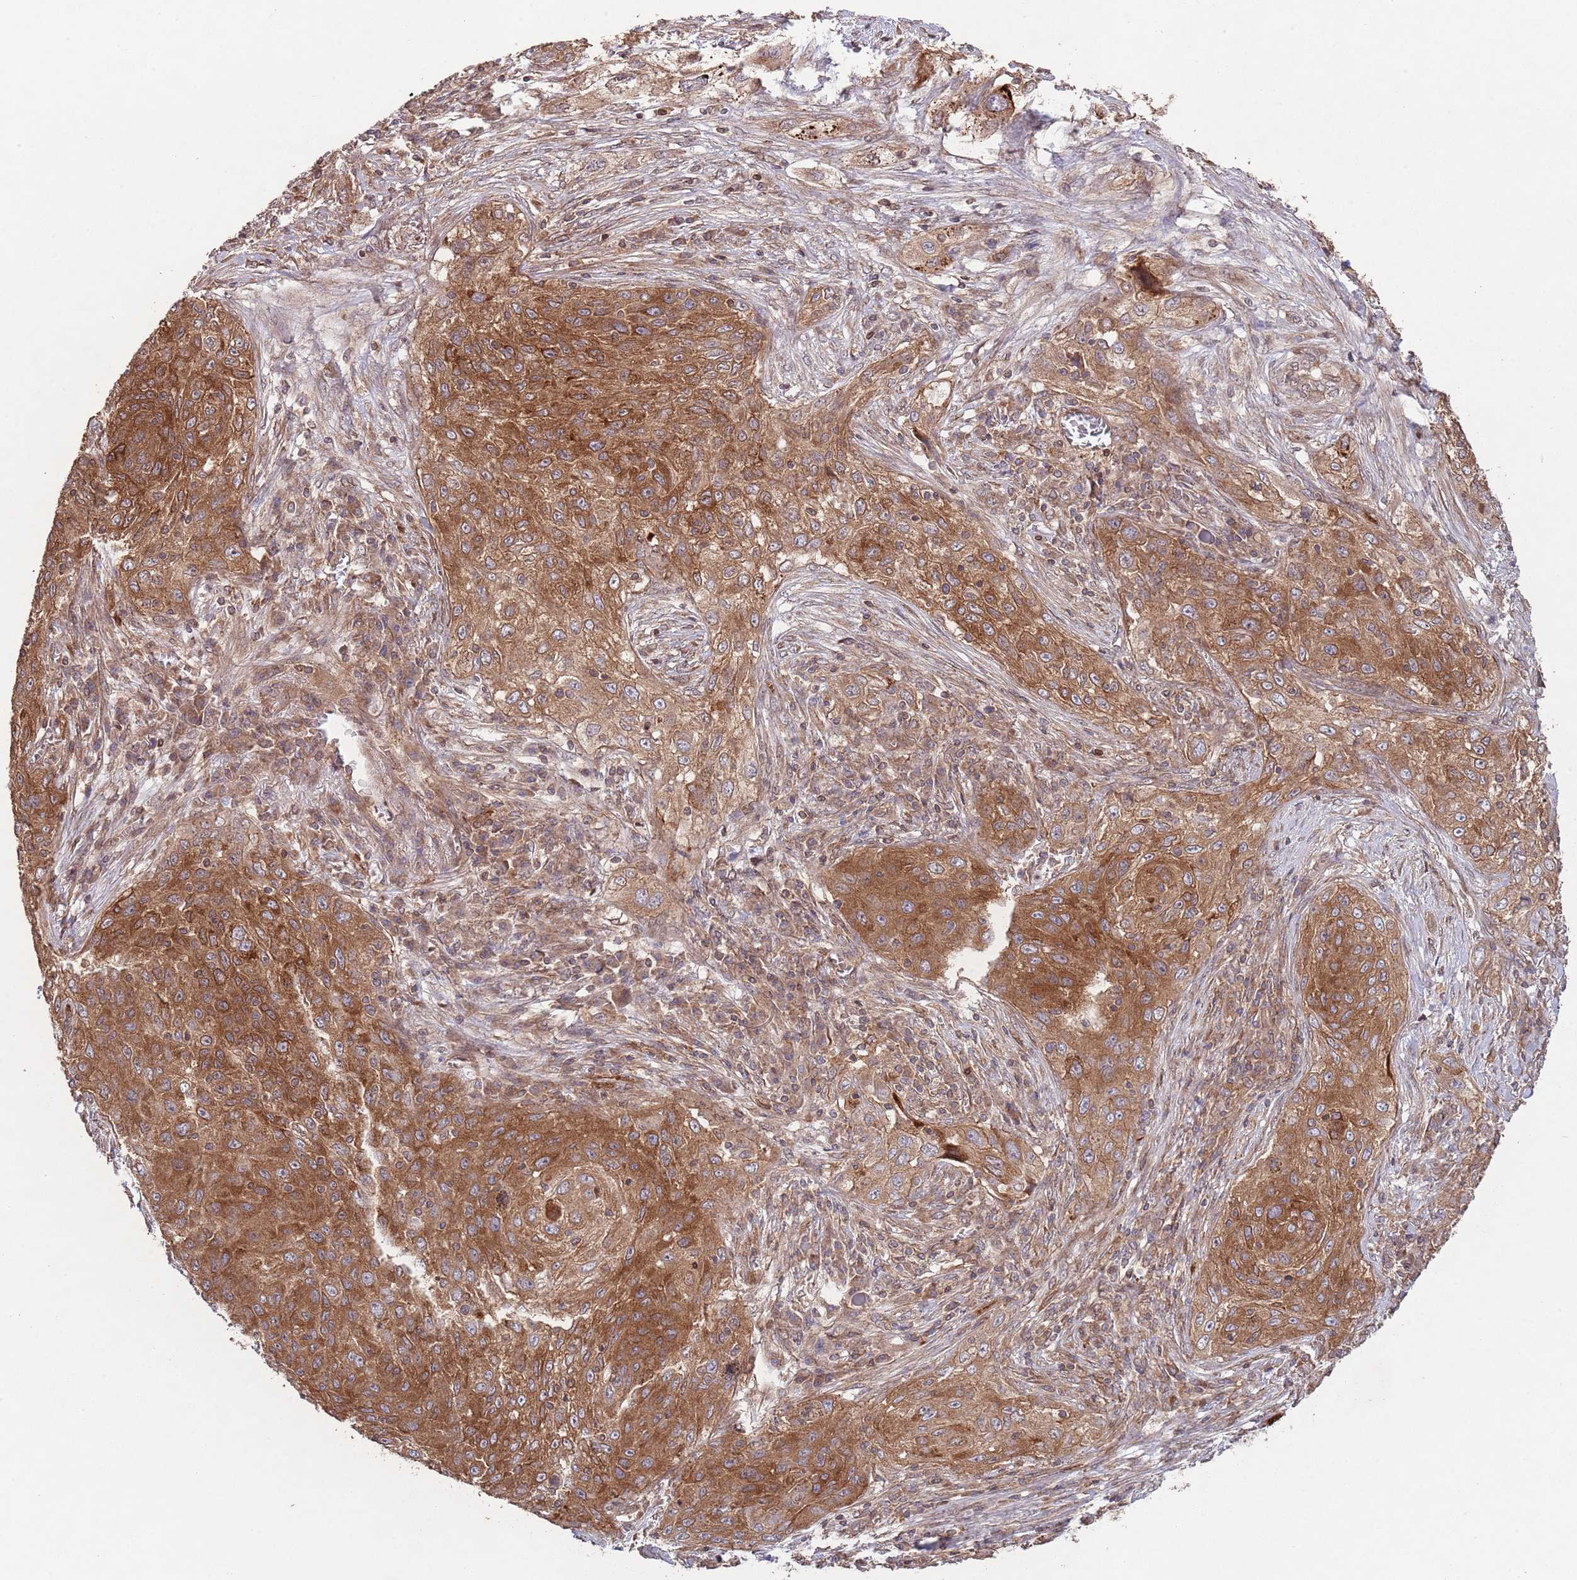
{"staining": {"intensity": "strong", "quantity": ">75%", "location": "cytoplasmic/membranous"}, "tissue": "lung cancer", "cell_type": "Tumor cells", "image_type": "cancer", "snomed": [{"axis": "morphology", "description": "Squamous cell carcinoma, NOS"}, {"axis": "topography", "description": "Lung"}], "caption": "The histopathology image shows a brown stain indicating the presence of a protein in the cytoplasmic/membranous of tumor cells in lung squamous cell carcinoma.", "gene": "RNF19B", "patient": {"sex": "female", "age": 69}}